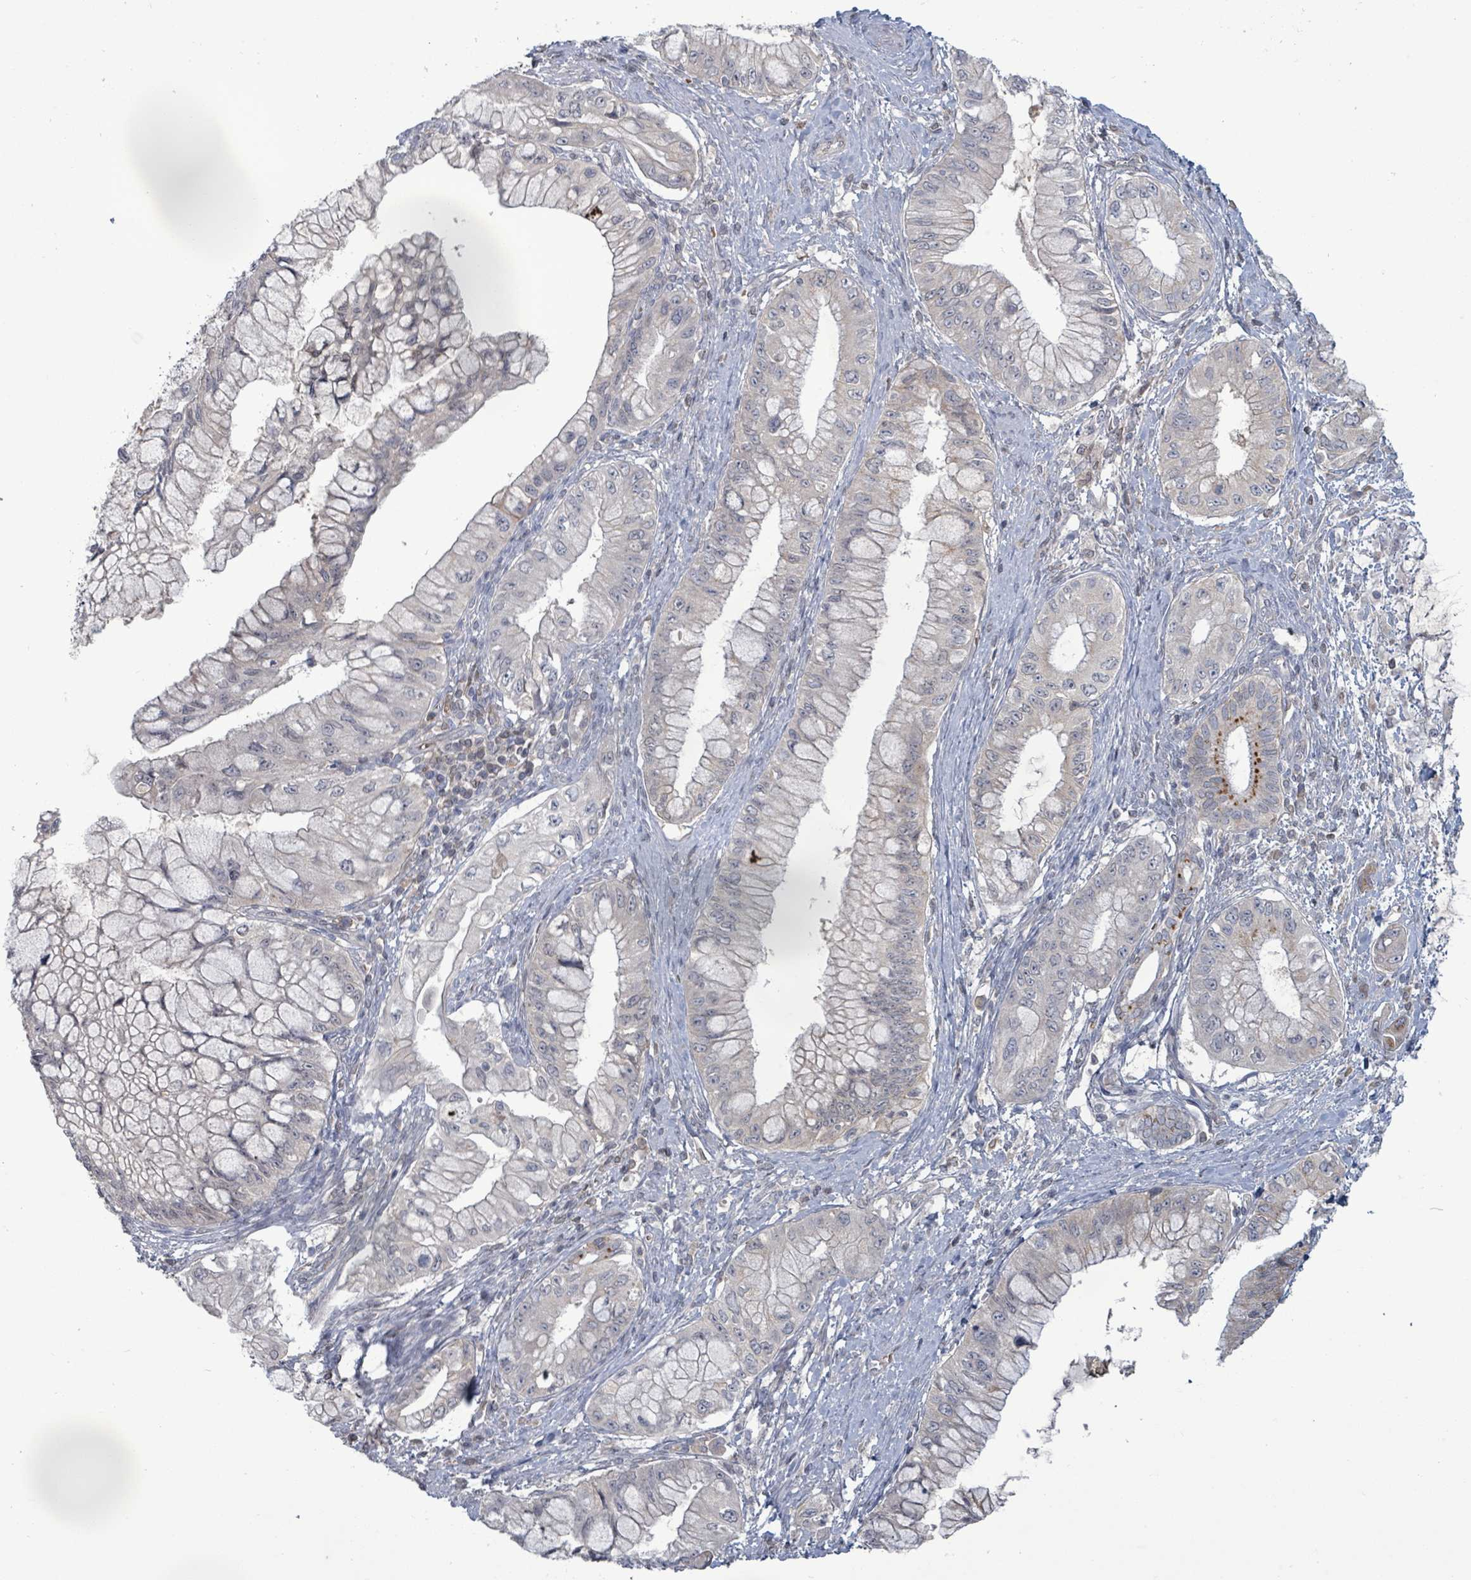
{"staining": {"intensity": "negative", "quantity": "none", "location": "none"}, "tissue": "pancreatic cancer", "cell_type": "Tumor cells", "image_type": "cancer", "snomed": [{"axis": "morphology", "description": "Adenocarcinoma, NOS"}, {"axis": "topography", "description": "Pancreas"}], "caption": "Human pancreatic adenocarcinoma stained for a protein using immunohistochemistry (IHC) displays no expression in tumor cells.", "gene": "GRM8", "patient": {"sex": "male", "age": 48}}